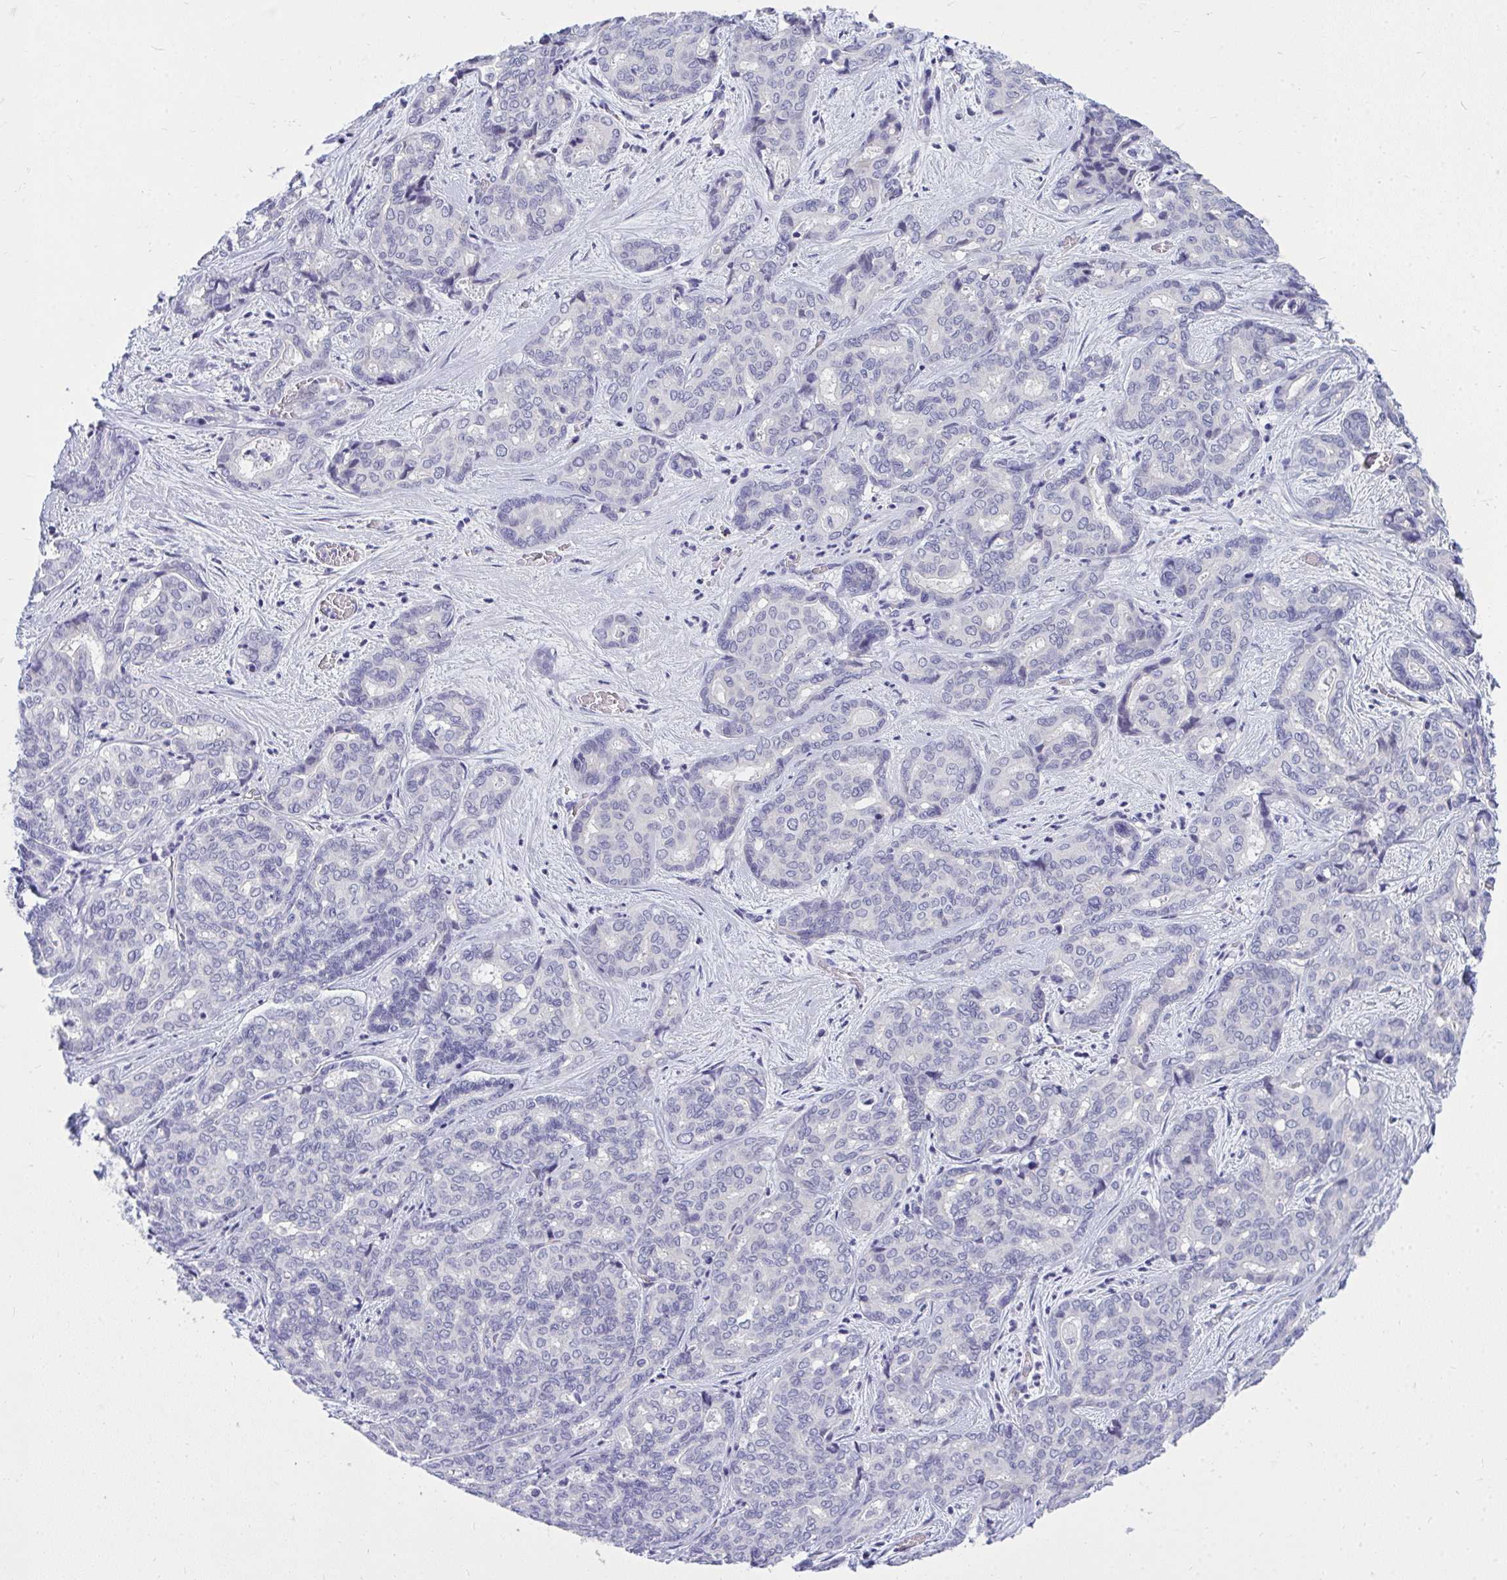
{"staining": {"intensity": "negative", "quantity": "none", "location": "none"}, "tissue": "liver cancer", "cell_type": "Tumor cells", "image_type": "cancer", "snomed": [{"axis": "morphology", "description": "Cholangiocarcinoma"}, {"axis": "topography", "description": "Liver"}], "caption": "DAB (3,3'-diaminobenzidine) immunohistochemical staining of liver cancer displays no significant staining in tumor cells.", "gene": "TSBP1", "patient": {"sex": "female", "age": 64}}